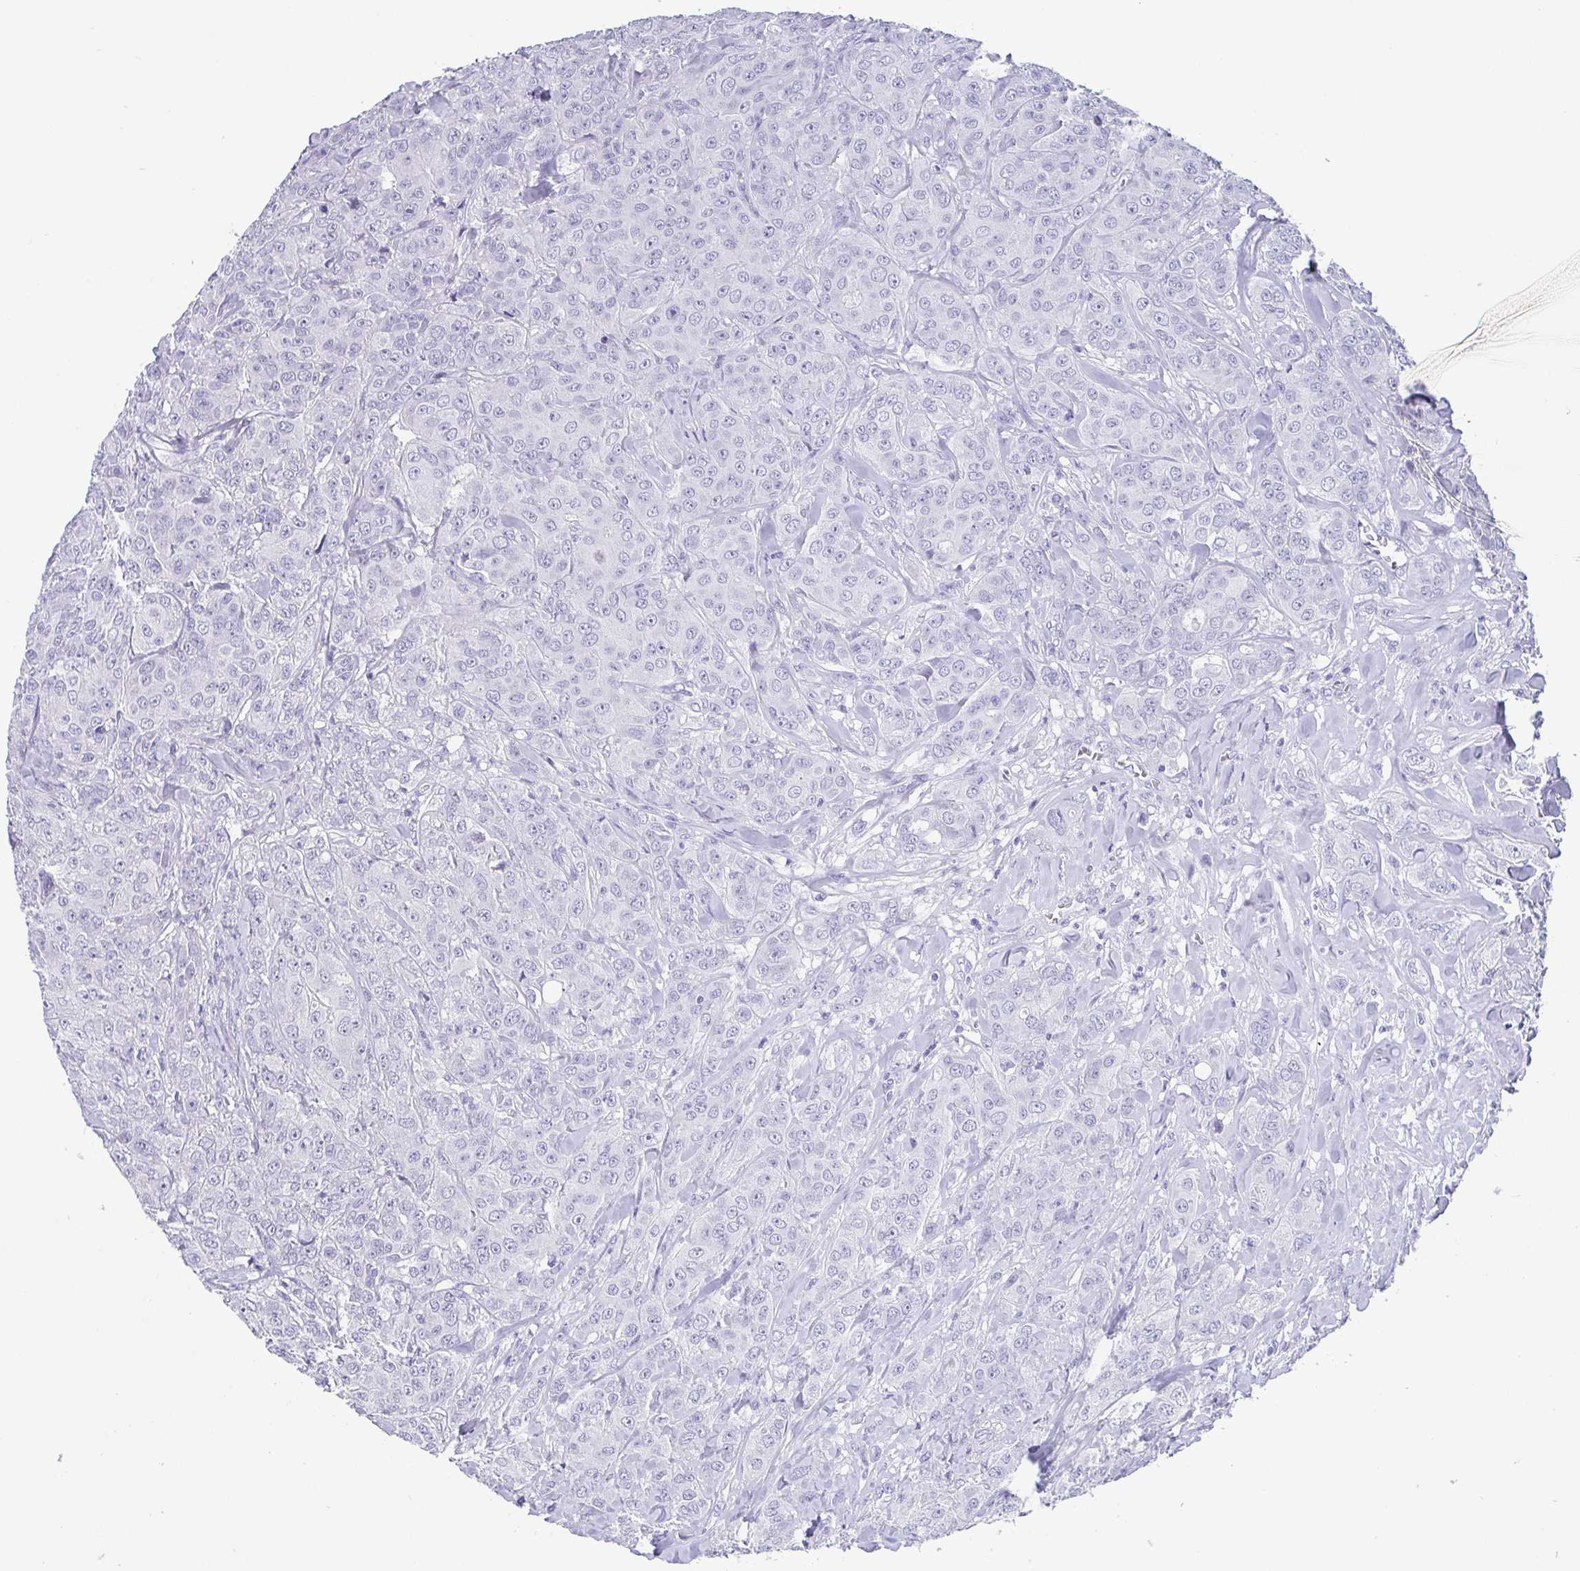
{"staining": {"intensity": "negative", "quantity": "none", "location": "none"}, "tissue": "breast cancer", "cell_type": "Tumor cells", "image_type": "cancer", "snomed": [{"axis": "morphology", "description": "Normal tissue, NOS"}, {"axis": "morphology", "description": "Duct carcinoma"}, {"axis": "topography", "description": "Breast"}], "caption": "DAB (3,3'-diaminobenzidine) immunohistochemical staining of intraductal carcinoma (breast) displays no significant staining in tumor cells.", "gene": "SCGN", "patient": {"sex": "female", "age": 43}}